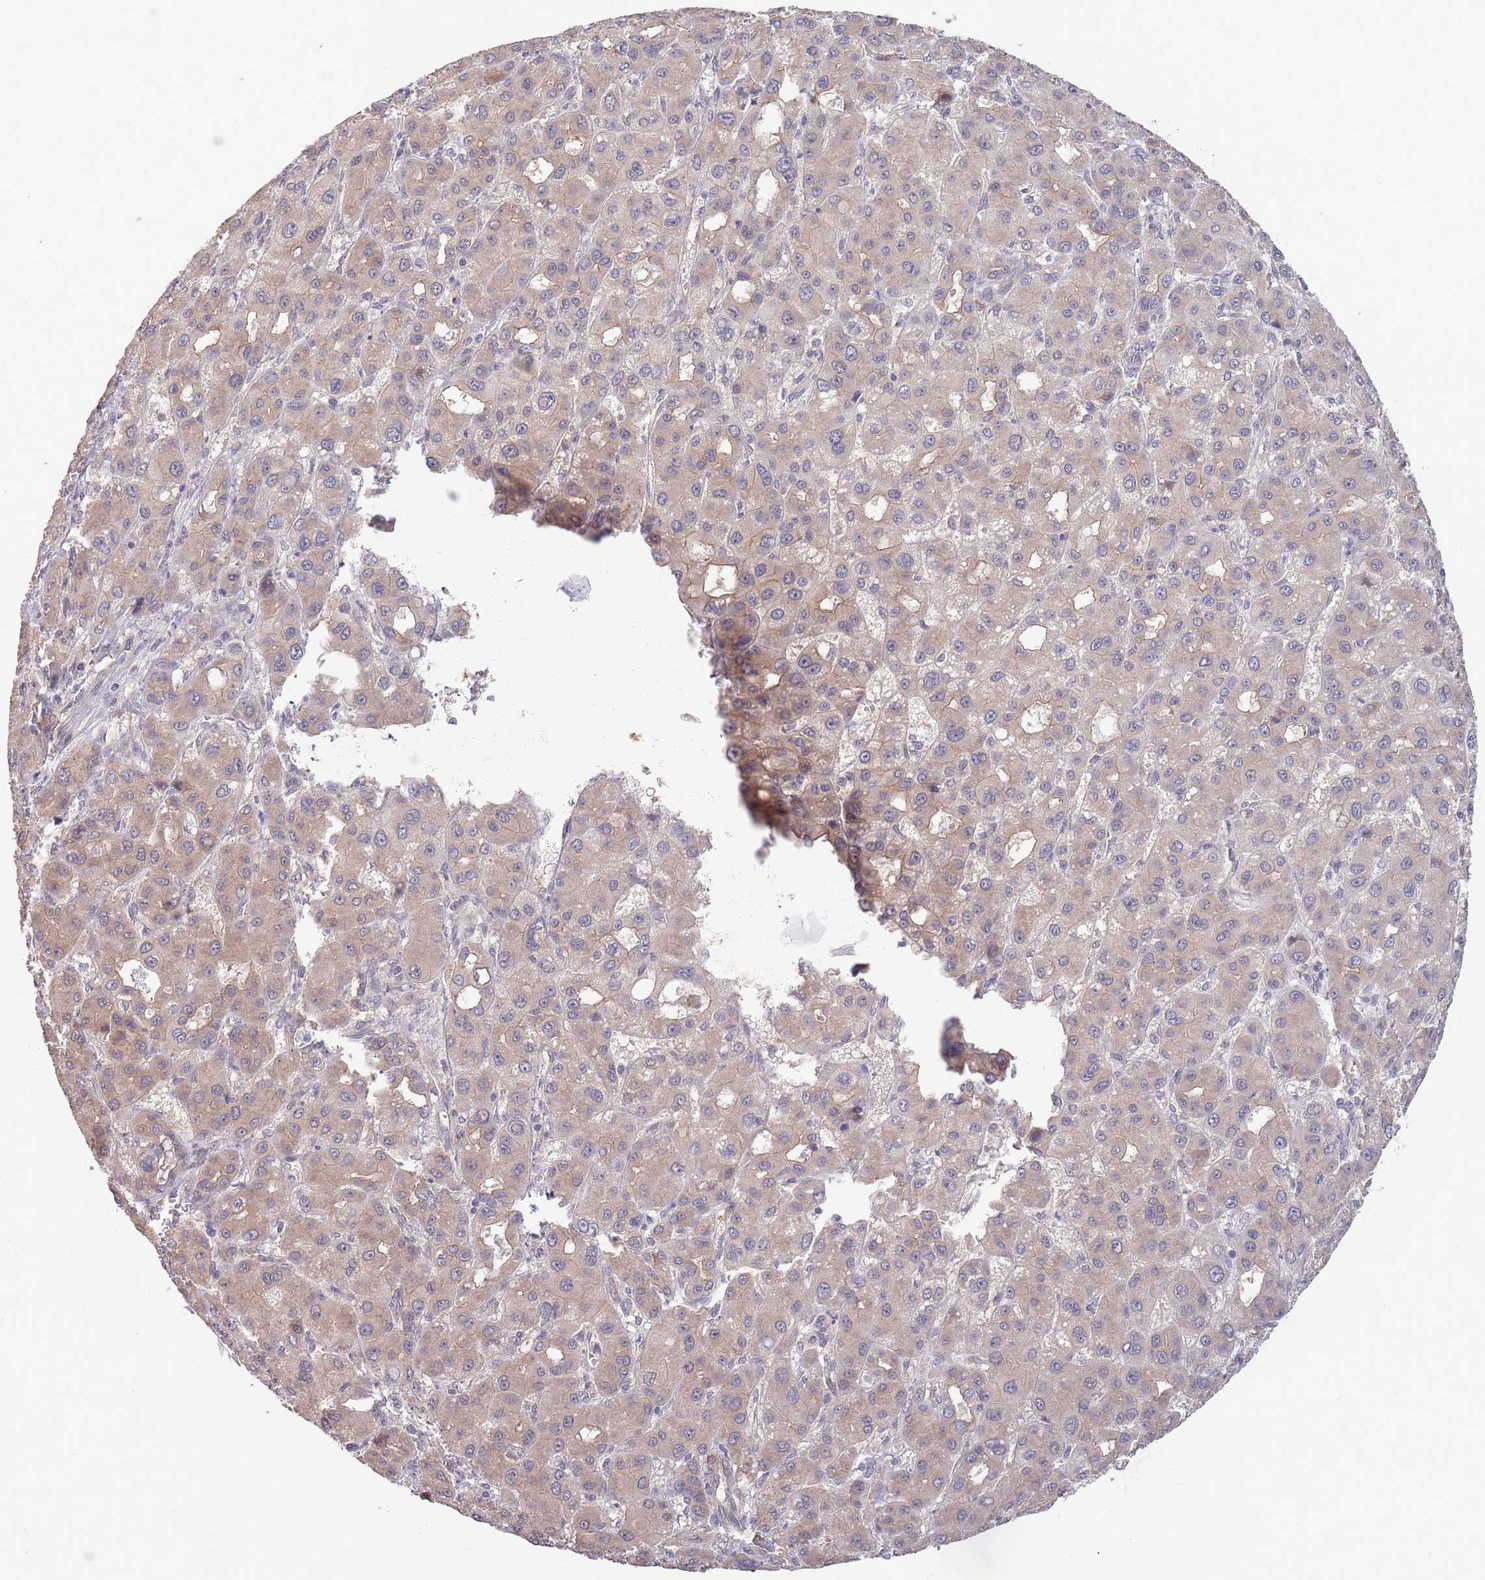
{"staining": {"intensity": "weak", "quantity": "25%-75%", "location": "cytoplasmic/membranous"}, "tissue": "liver cancer", "cell_type": "Tumor cells", "image_type": "cancer", "snomed": [{"axis": "morphology", "description": "Carcinoma, Hepatocellular, NOS"}, {"axis": "topography", "description": "Liver"}], "caption": "Protein expression by immunohistochemistry demonstrates weak cytoplasmic/membranous staining in approximately 25%-75% of tumor cells in liver cancer (hepatocellular carcinoma).", "gene": "MARVELD2", "patient": {"sex": "male", "age": 55}}